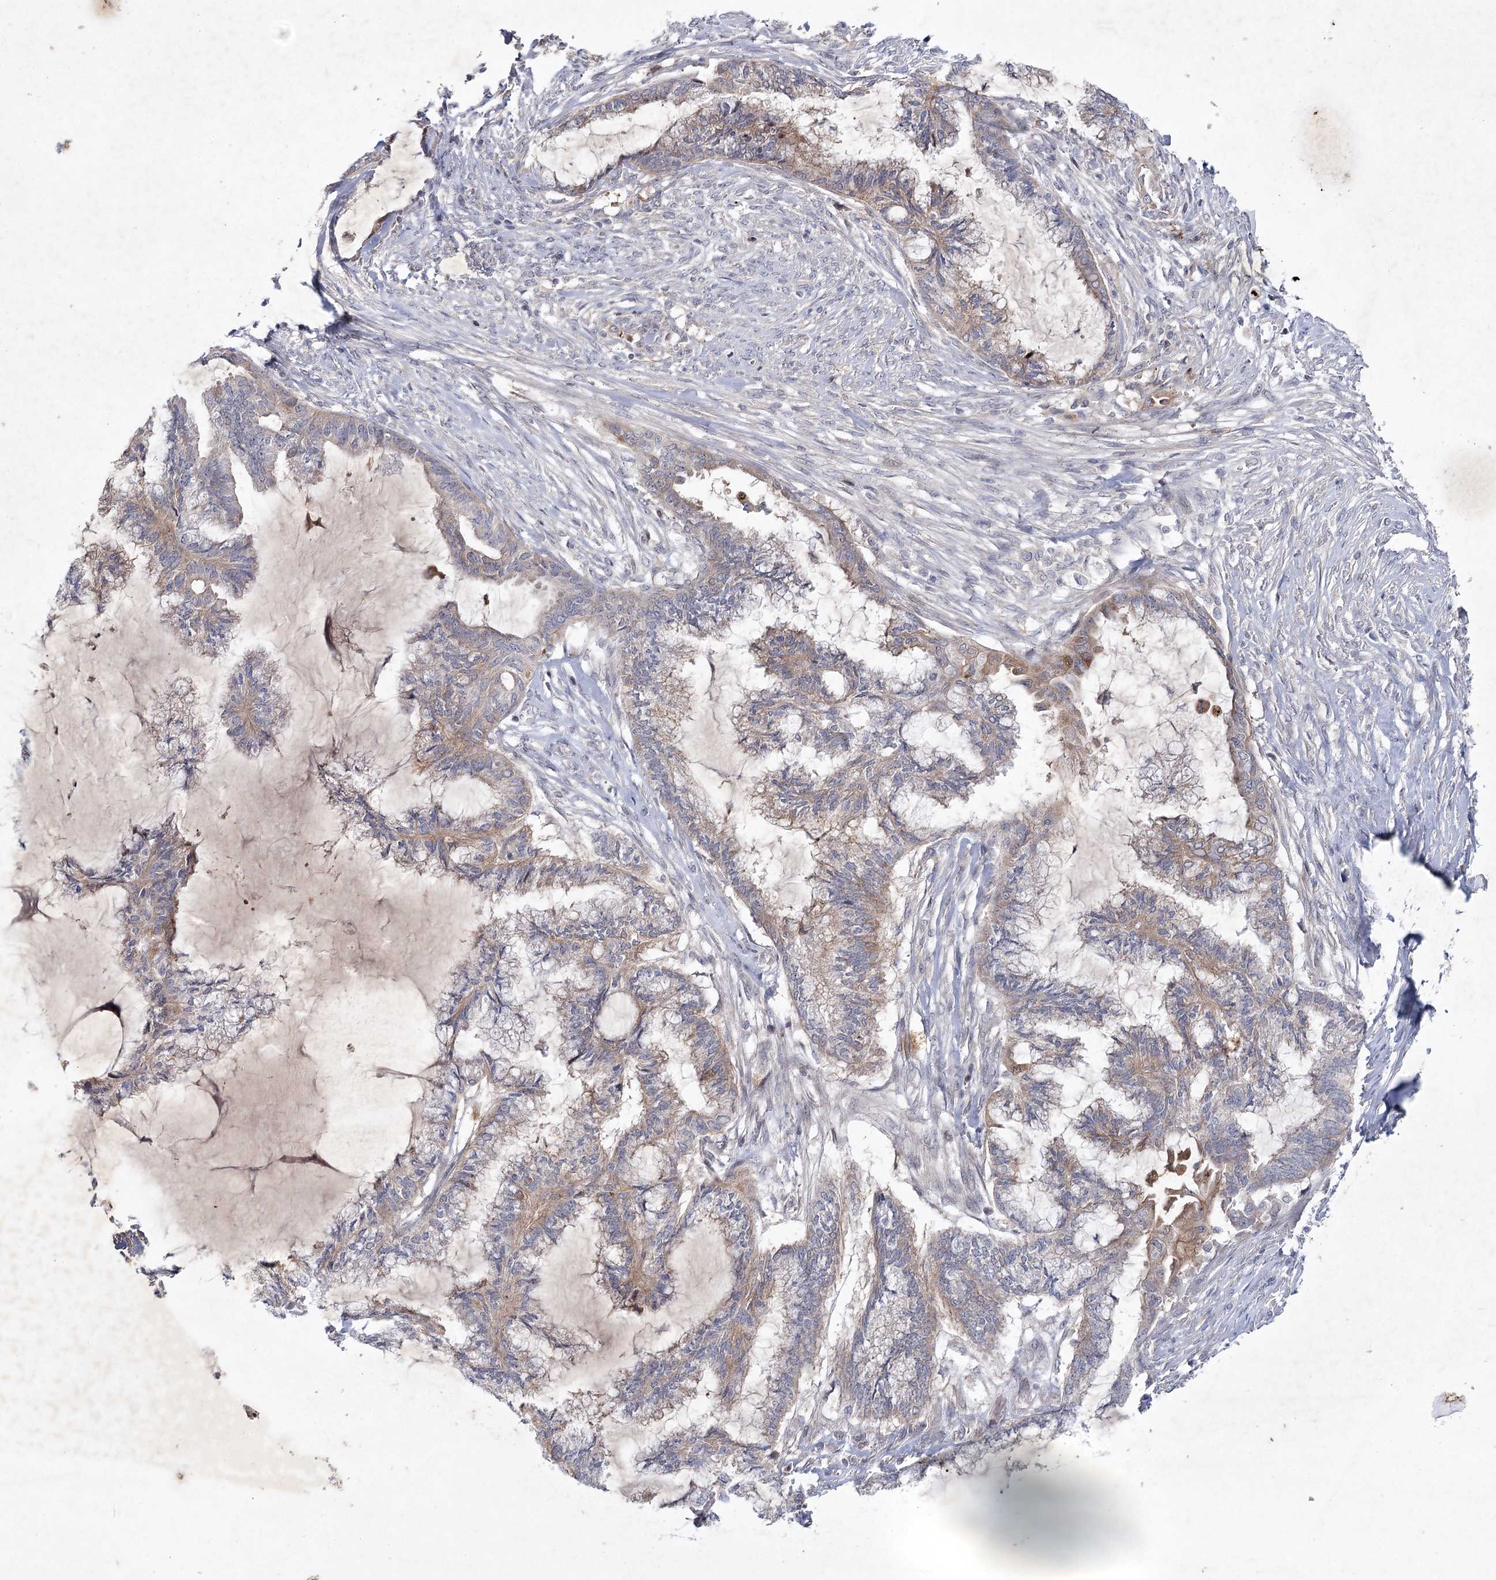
{"staining": {"intensity": "weak", "quantity": "25%-75%", "location": "cytoplasmic/membranous"}, "tissue": "endometrial cancer", "cell_type": "Tumor cells", "image_type": "cancer", "snomed": [{"axis": "morphology", "description": "Adenocarcinoma, NOS"}, {"axis": "topography", "description": "Endometrium"}], "caption": "A low amount of weak cytoplasmic/membranous staining is appreciated in approximately 25%-75% of tumor cells in endometrial cancer (adenocarcinoma) tissue.", "gene": "MAP3K13", "patient": {"sex": "female", "age": 86}}